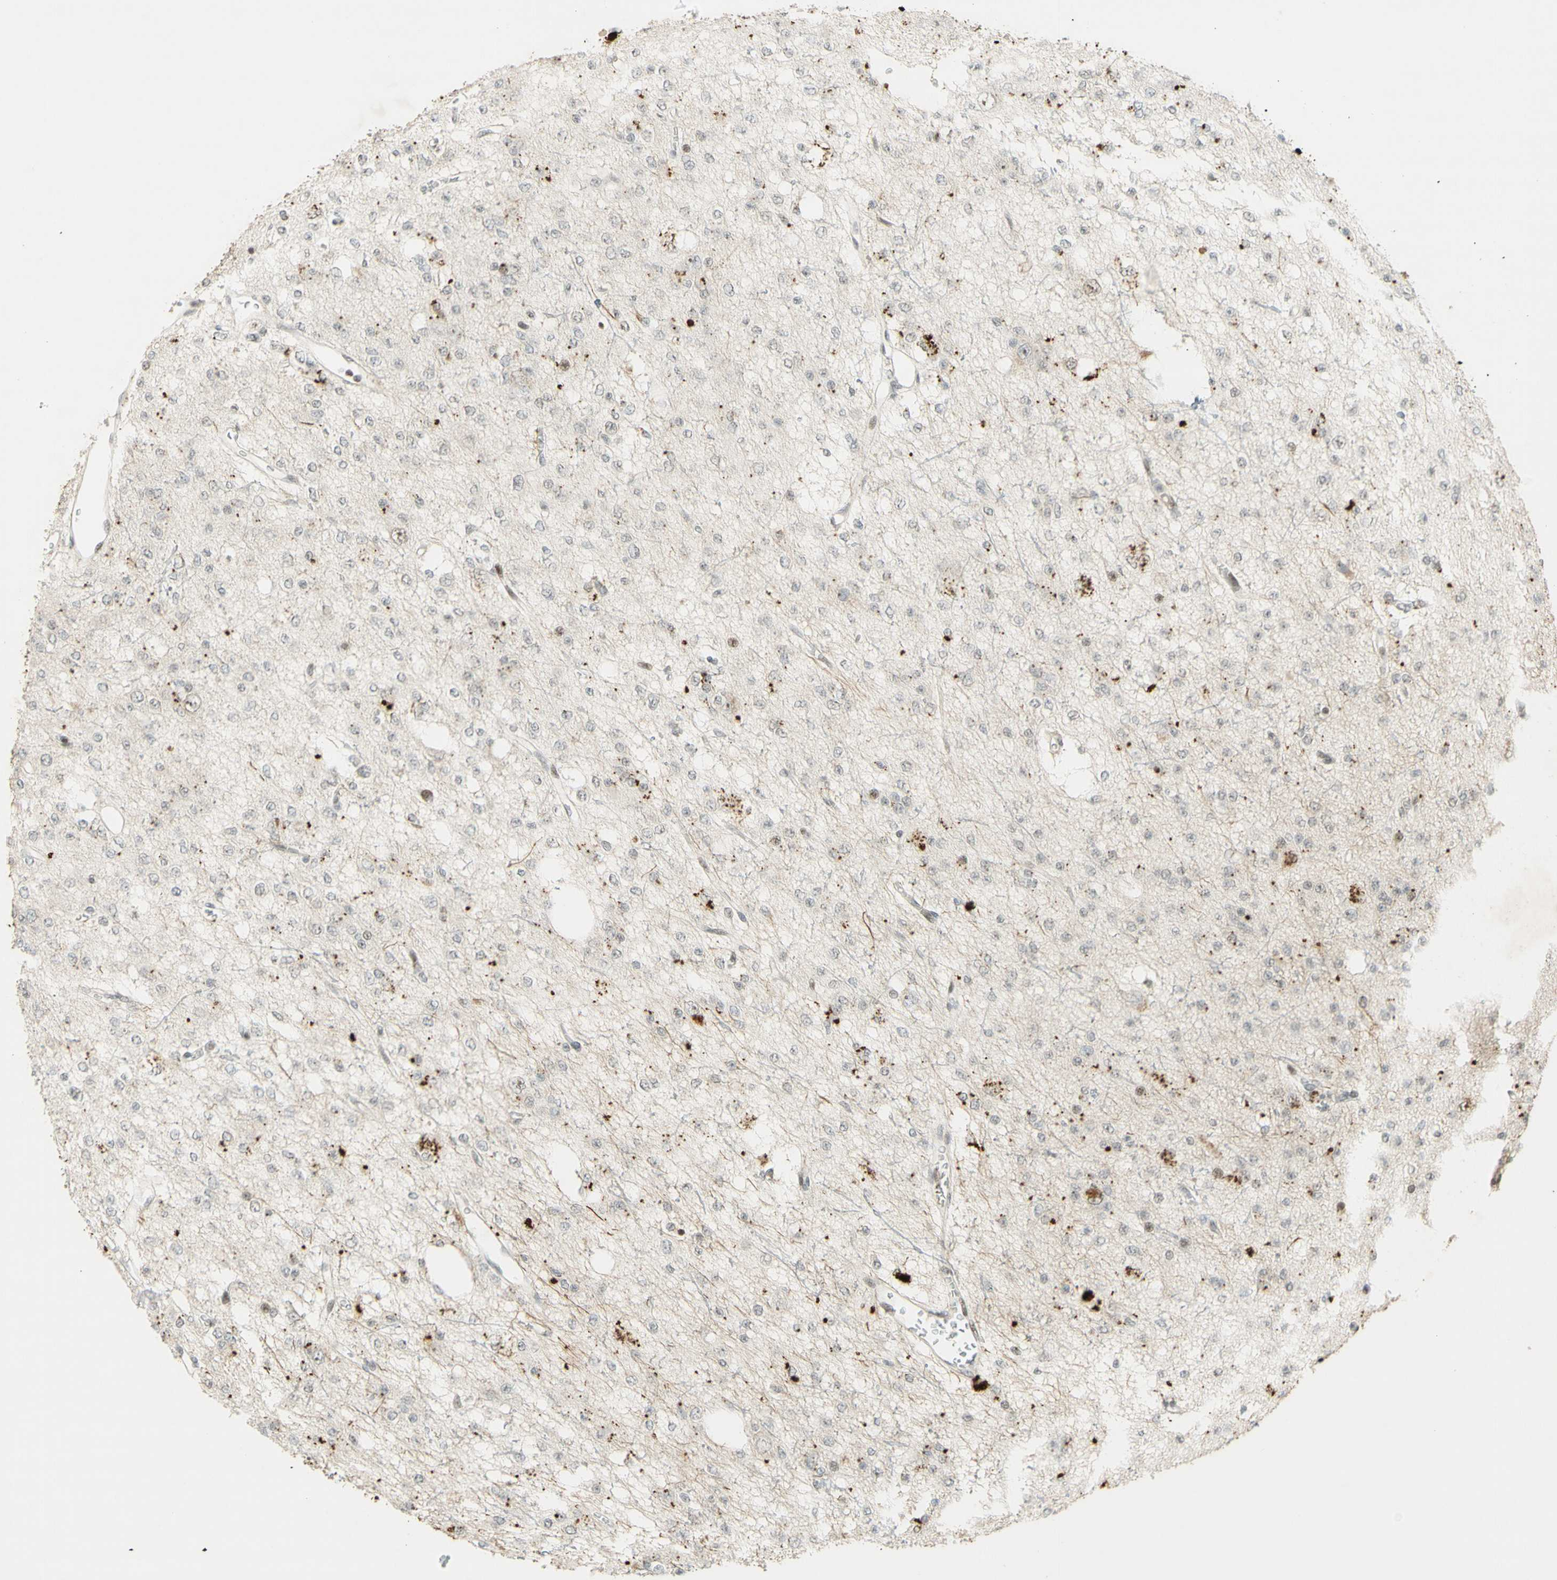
{"staining": {"intensity": "negative", "quantity": "none", "location": "none"}, "tissue": "glioma", "cell_type": "Tumor cells", "image_type": "cancer", "snomed": [{"axis": "morphology", "description": "Glioma, malignant, Low grade"}, {"axis": "topography", "description": "Brain"}], "caption": "A micrograph of malignant glioma (low-grade) stained for a protein exhibits no brown staining in tumor cells.", "gene": "IRF1", "patient": {"sex": "male", "age": 38}}